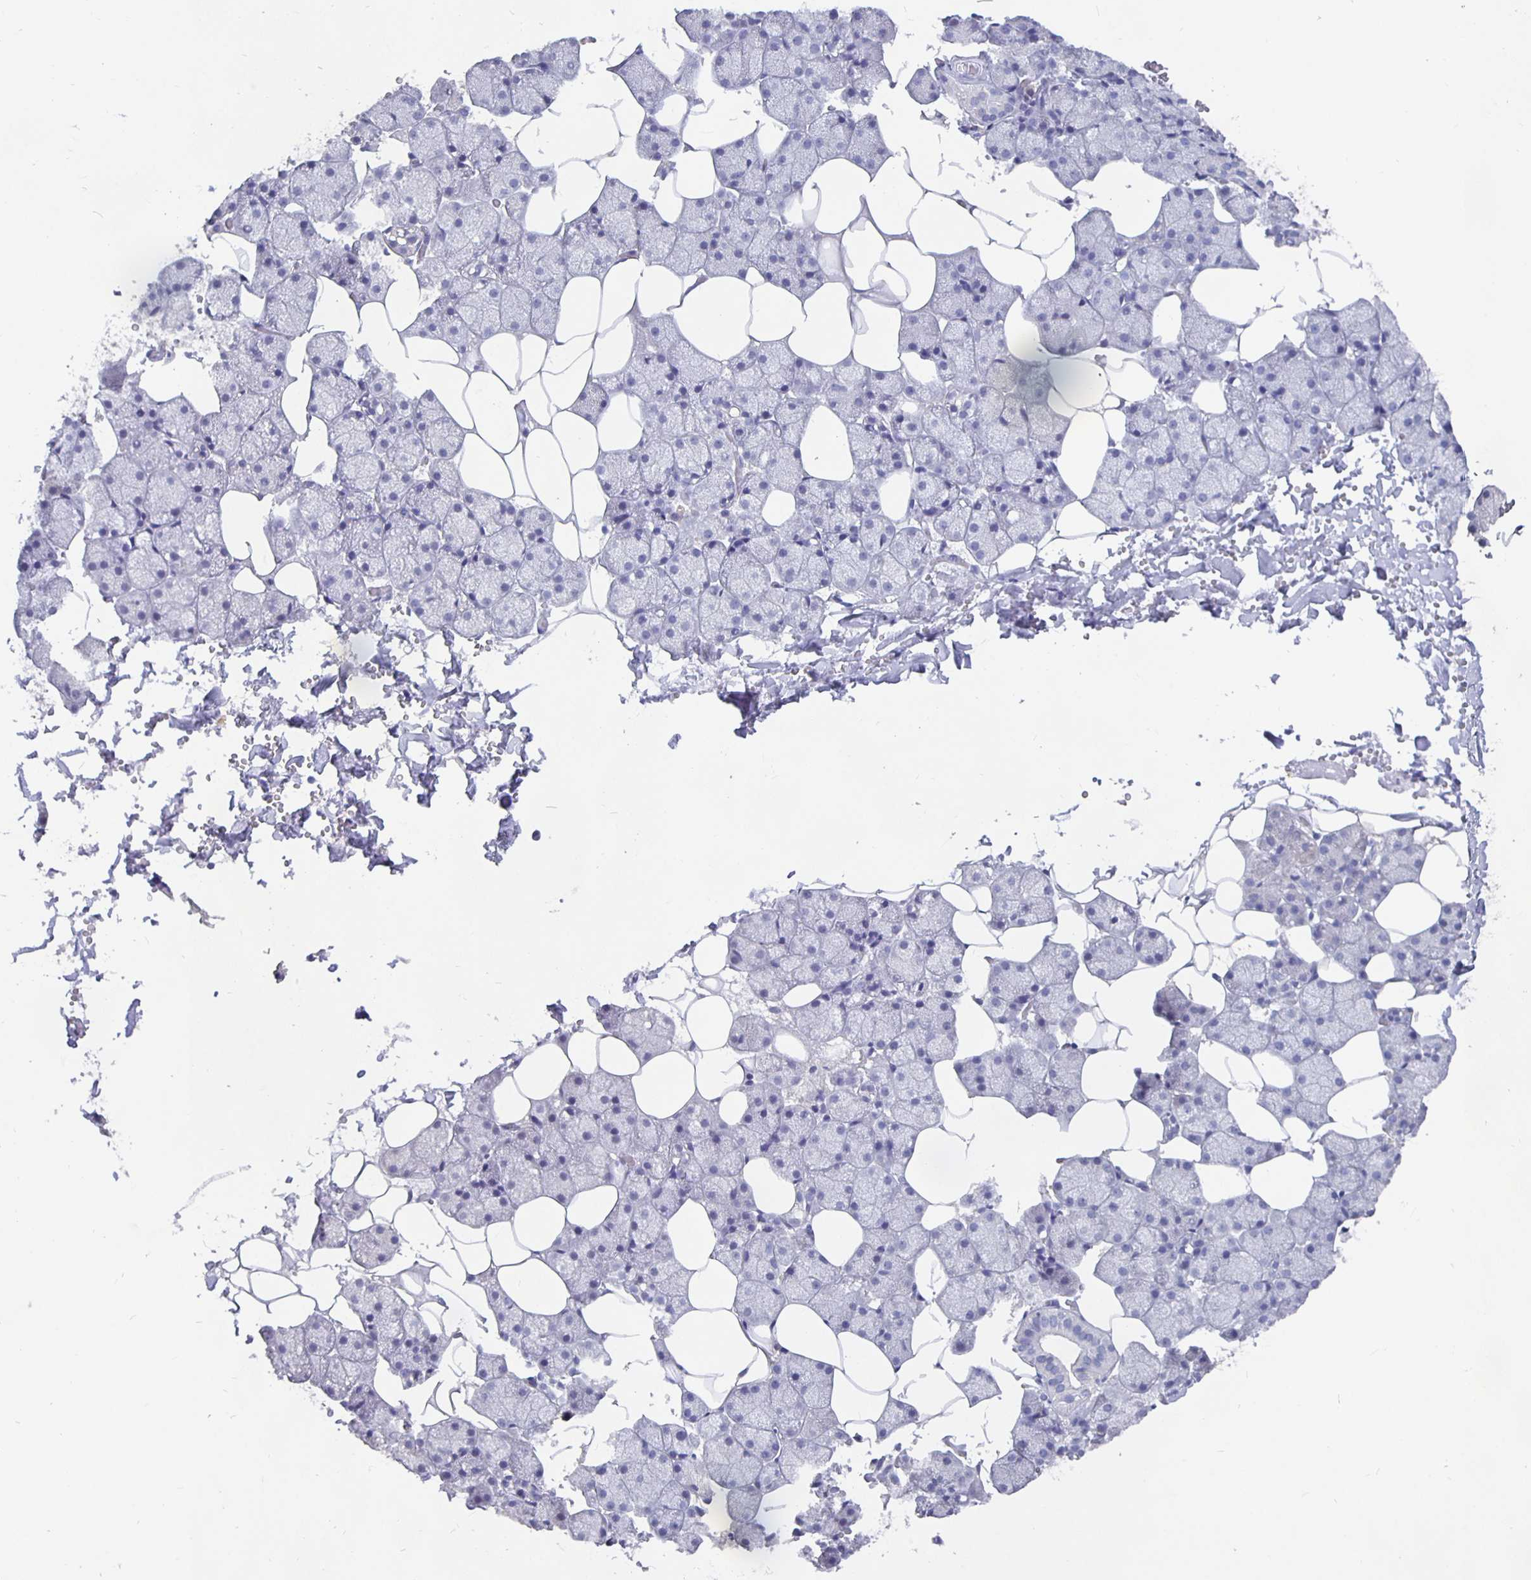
{"staining": {"intensity": "negative", "quantity": "none", "location": "none"}, "tissue": "salivary gland", "cell_type": "Glandular cells", "image_type": "normal", "snomed": [{"axis": "morphology", "description": "Normal tissue, NOS"}, {"axis": "topography", "description": "Salivary gland"}], "caption": "Immunohistochemistry (IHC) histopathology image of normal salivary gland stained for a protein (brown), which reveals no positivity in glandular cells.", "gene": "GPX4", "patient": {"sex": "male", "age": 38}}